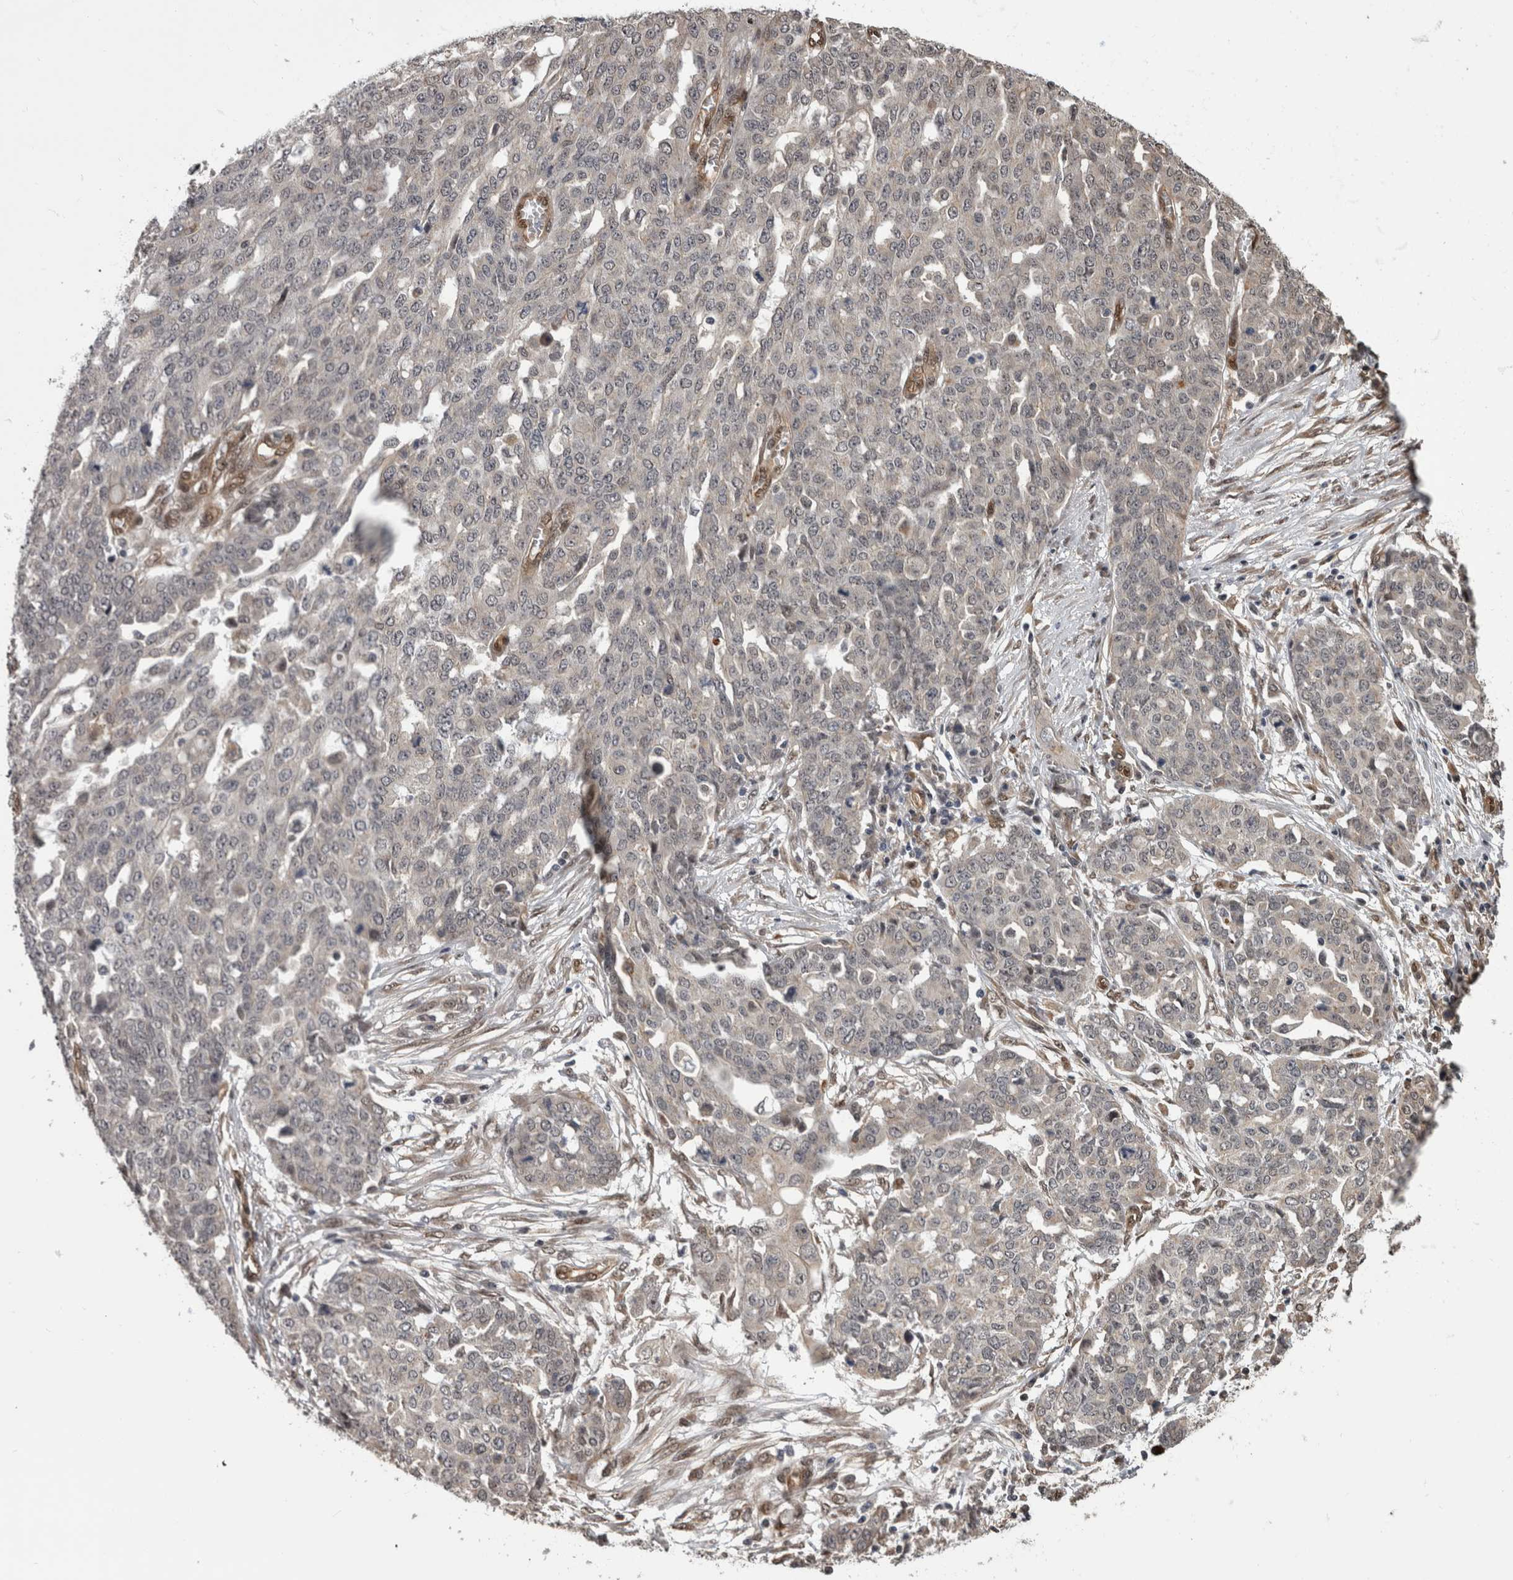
{"staining": {"intensity": "negative", "quantity": "none", "location": "none"}, "tissue": "ovarian cancer", "cell_type": "Tumor cells", "image_type": "cancer", "snomed": [{"axis": "morphology", "description": "Cystadenocarcinoma, serous, NOS"}, {"axis": "topography", "description": "Soft tissue"}, {"axis": "topography", "description": "Ovary"}], "caption": "Image shows no protein positivity in tumor cells of ovarian cancer tissue.", "gene": "AKT3", "patient": {"sex": "female", "age": 57}}